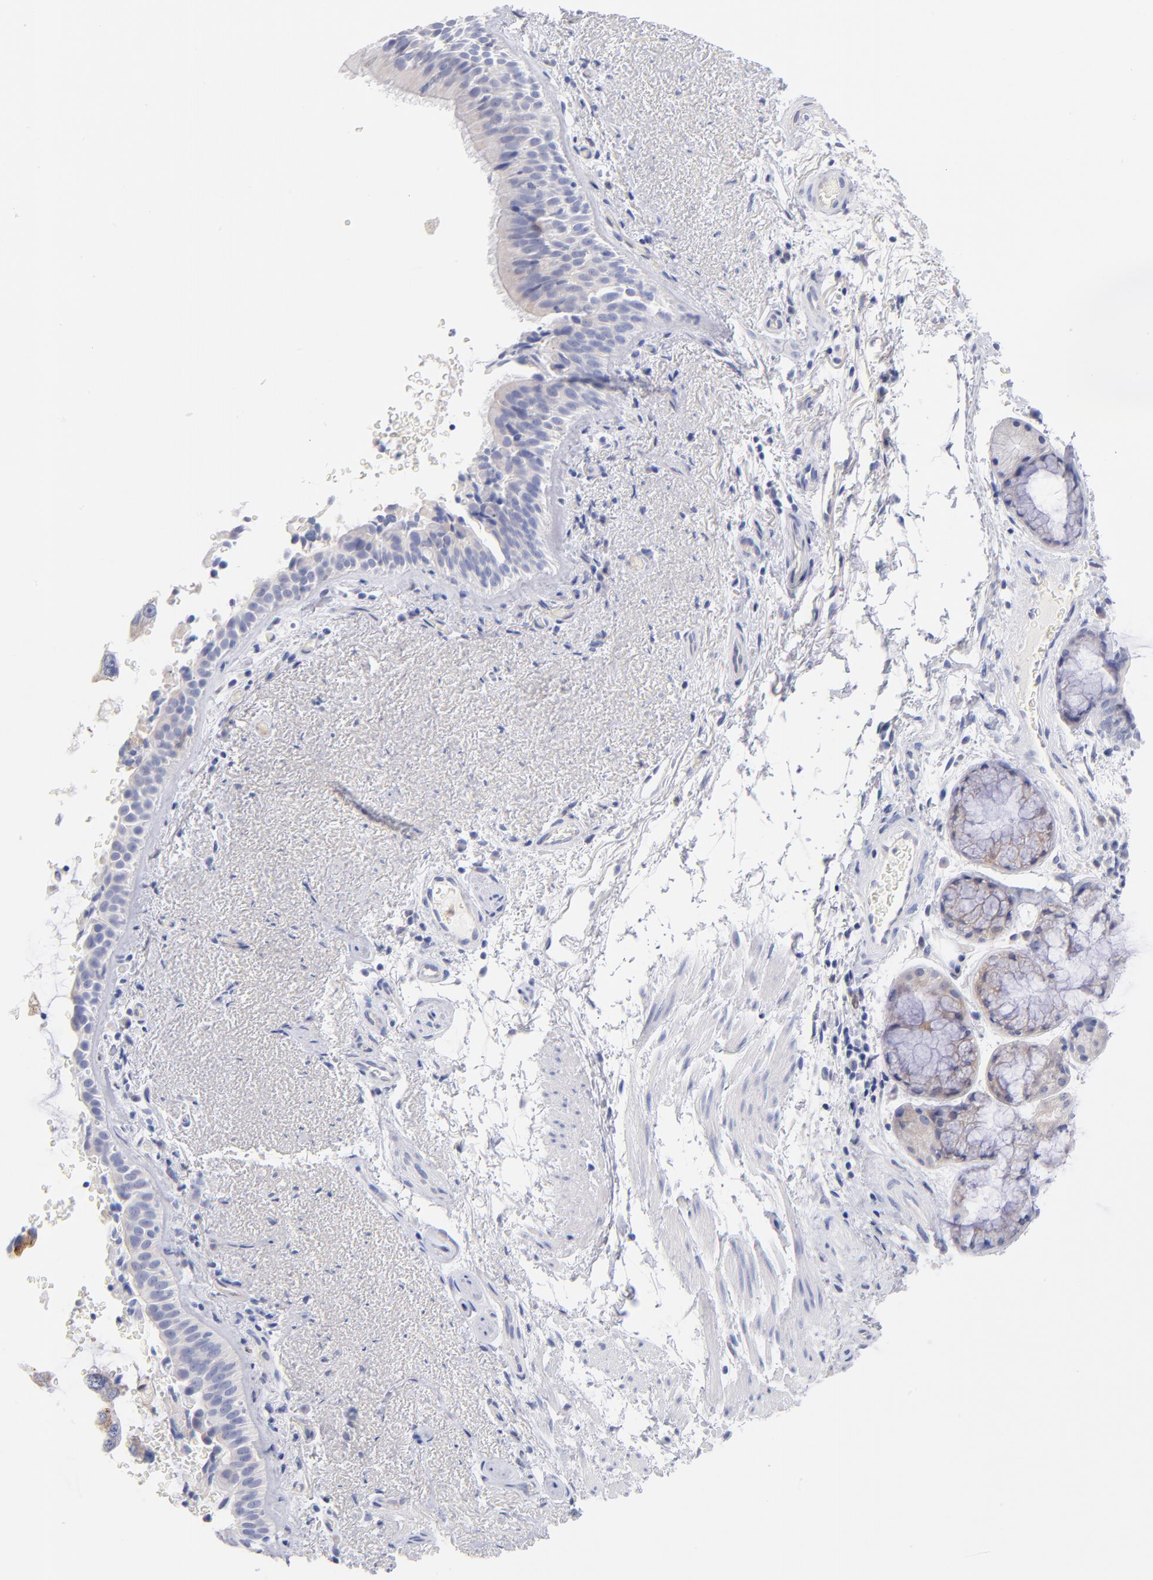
{"staining": {"intensity": "weak", "quantity": "<25%", "location": "cytoplasmic/membranous"}, "tissue": "bronchus", "cell_type": "Respiratory epithelial cells", "image_type": "normal", "snomed": [{"axis": "morphology", "description": "Normal tissue, NOS"}, {"axis": "topography", "description": "Bronchus"}], "caption": "Bronchus stained for a protein using immunohistochemistry (IHC) exhibits no expression respiratory epithelial cells.", "gene": "BID", "patient": {"sex": "female", "age": 54}}